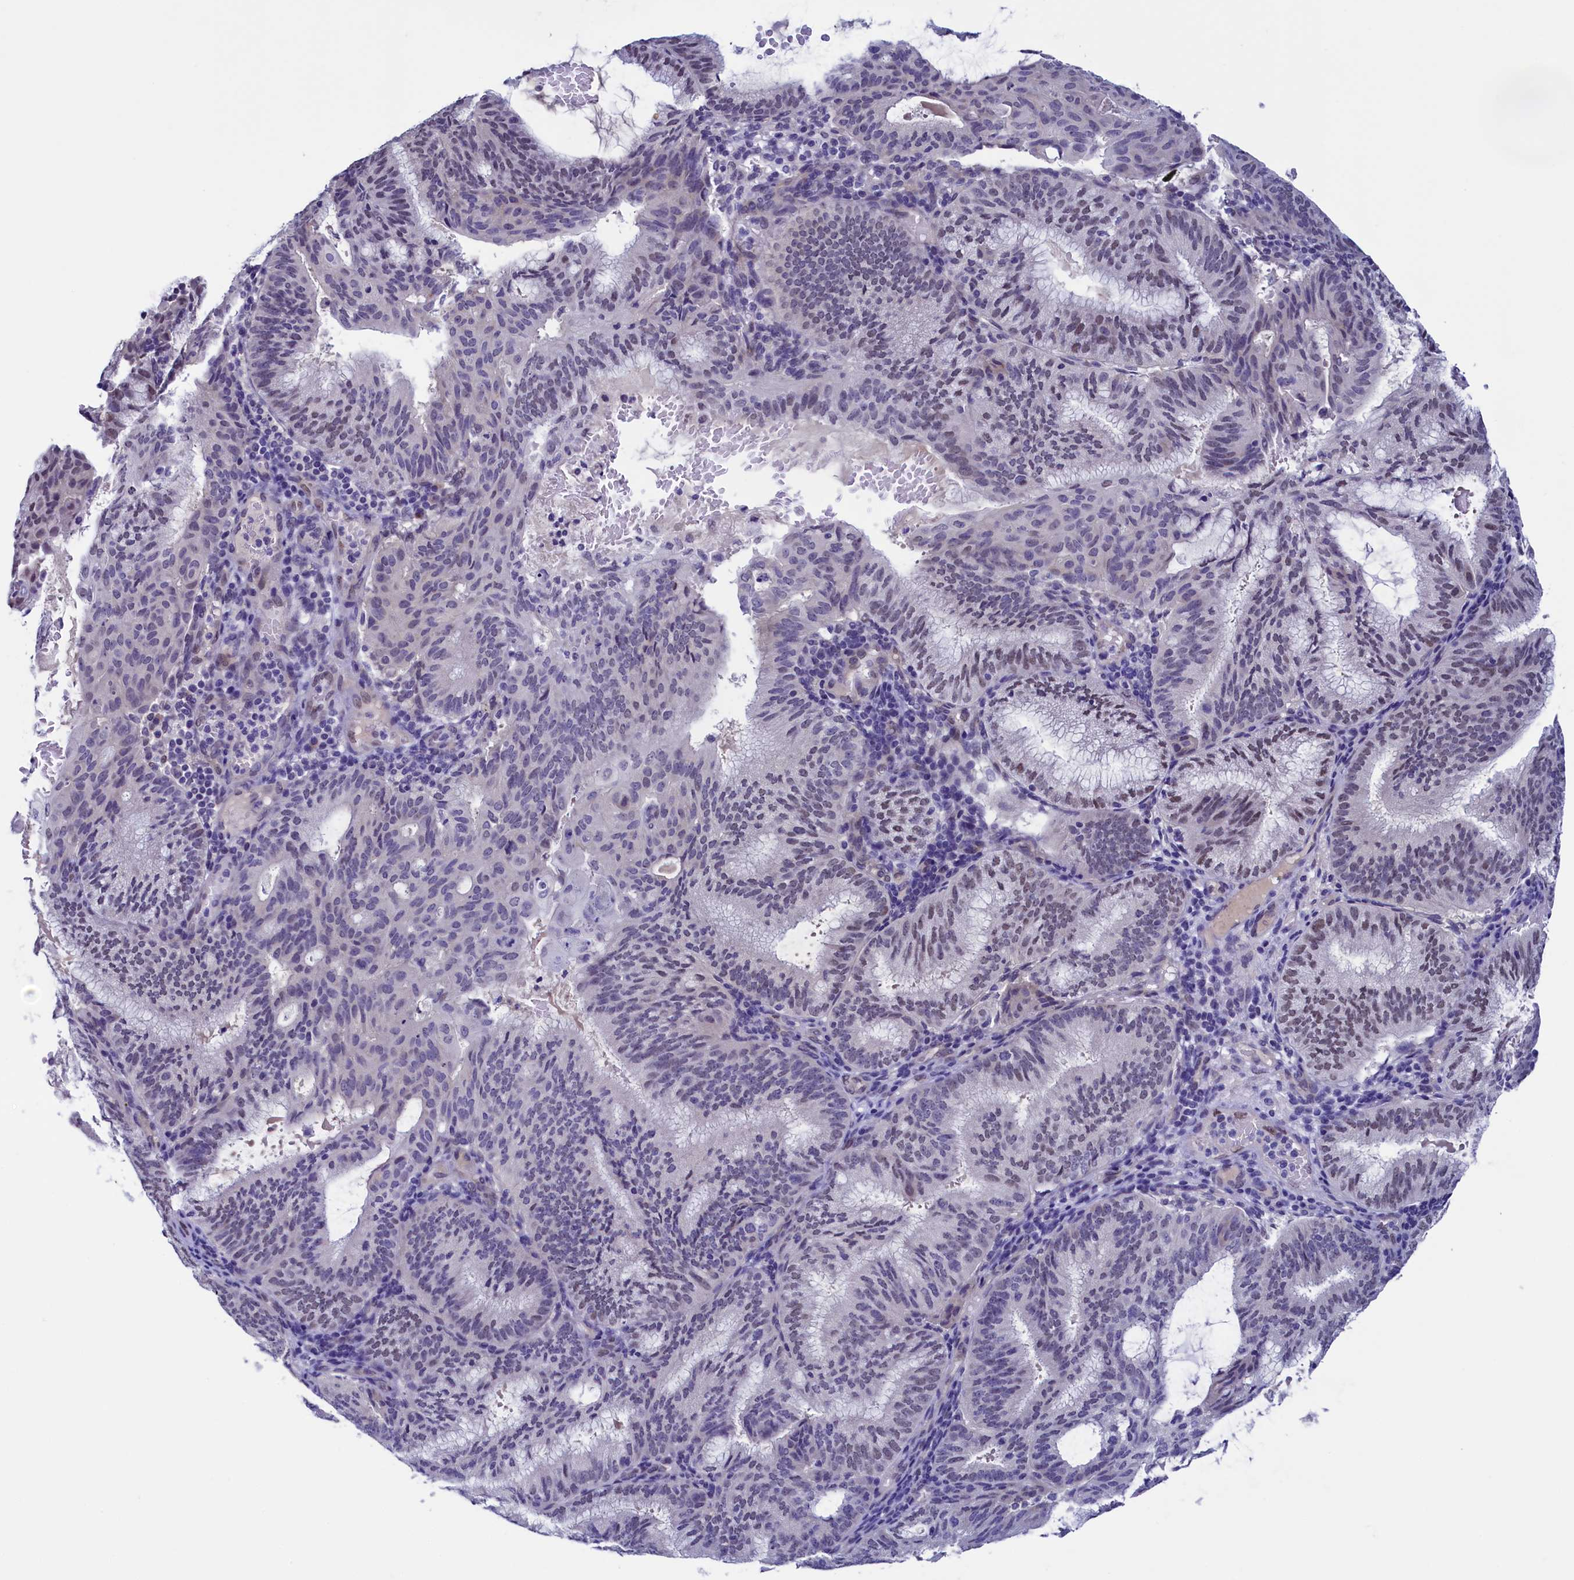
{"staining": {"intensity": "weak", "quantity": "25%-75%", "location": "nuclear"}, "tissue": "endometrial cancer", "cell_type": "Tumor cells", "image_type": "cancer", "snomed": [{"axis": "morphology", "description": "Adenocarcinoma, NOS"}, {"axis": "topography", "description": "Endometrium"}], "caption": "Weak nuclear expression for a protein is appreciated in approximately 25%-75% of tumor cells of endometrial cancer using immunohistochemistry.", "gene": "FLYWCH2", "patient": {"sex": "female", "age": 49}}